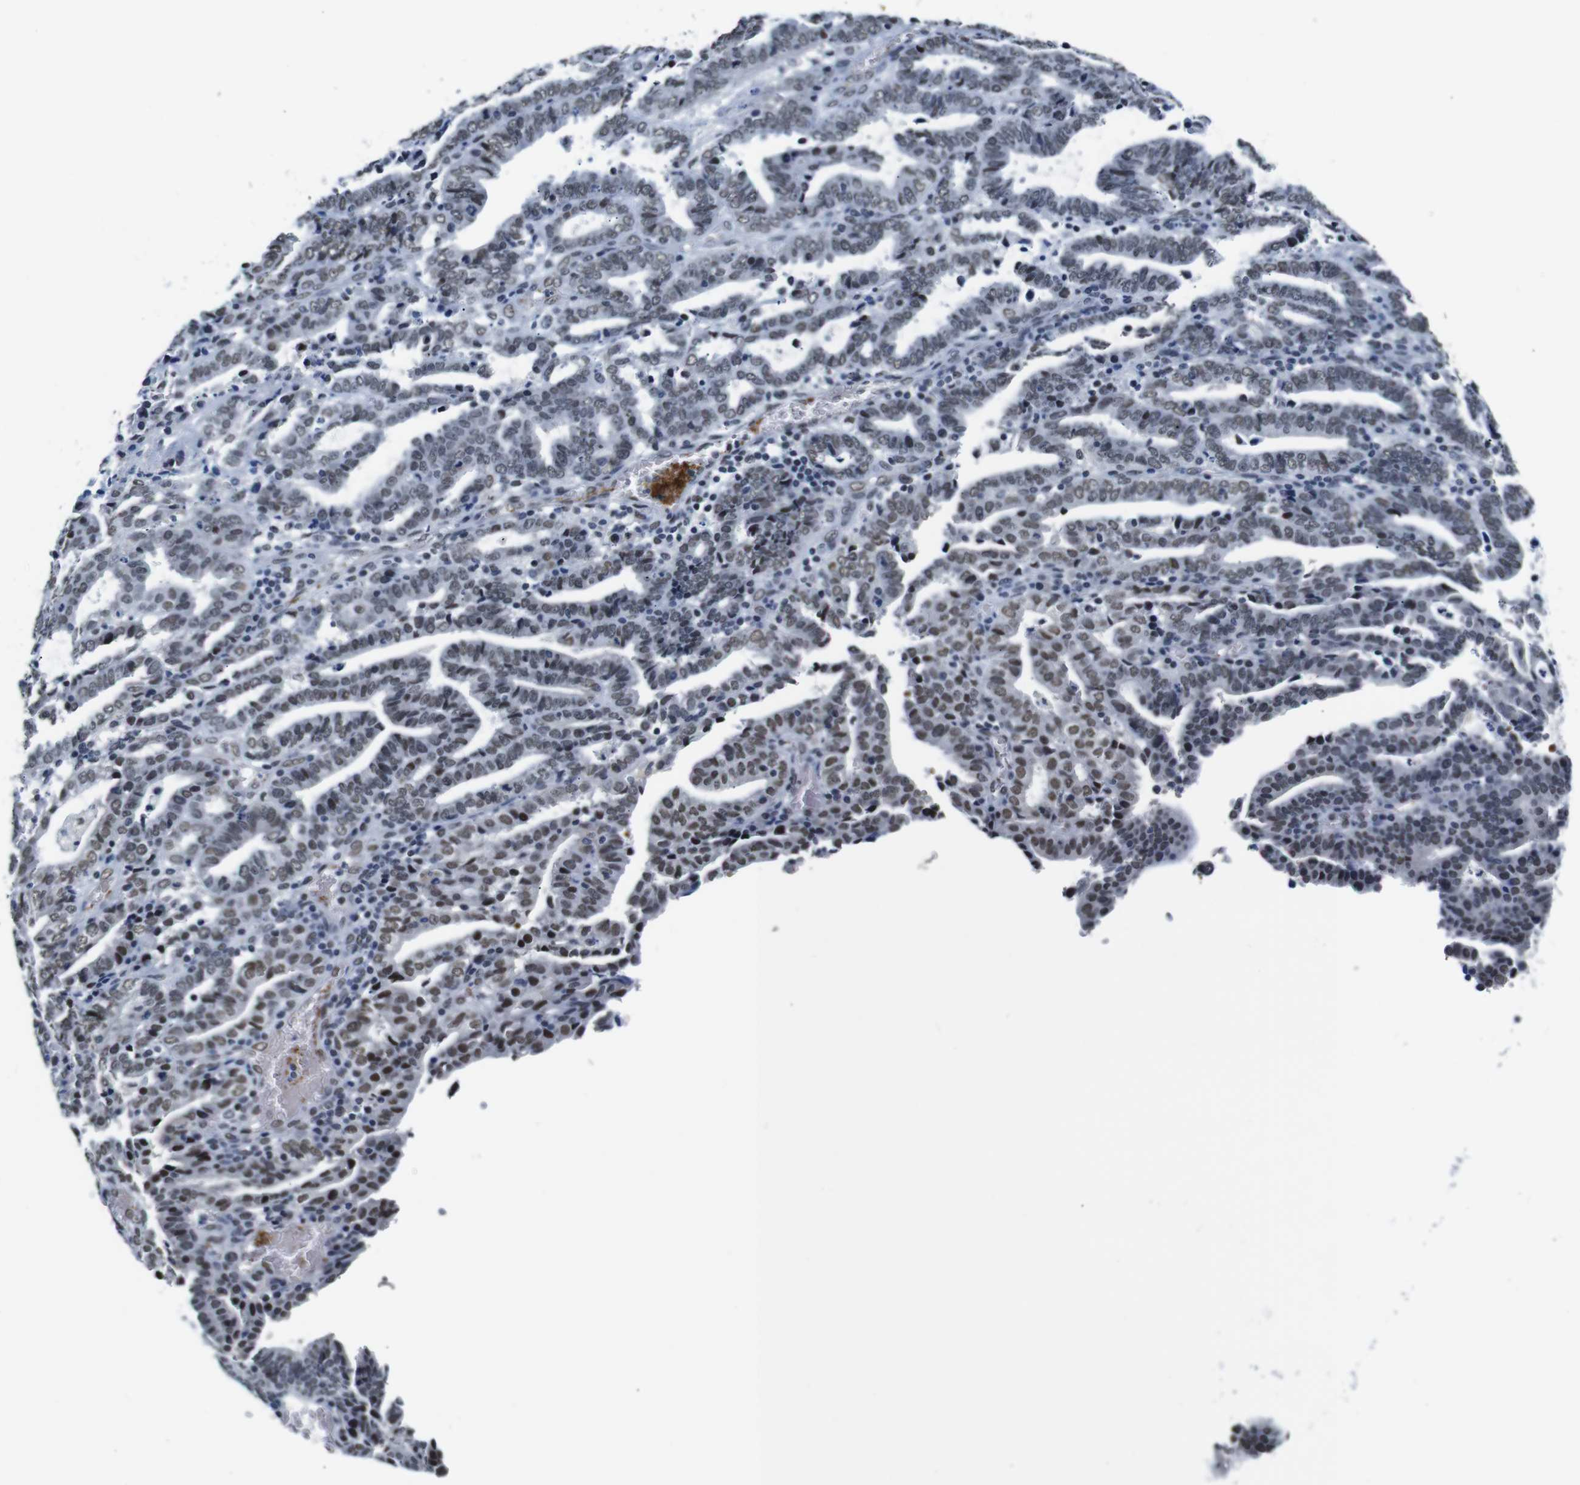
{"staining": {"intensity": "moderate", "quantity": "<25%", "location": "nuclear"}, "tissue": "endometrial cancer", "cell_type": "Tumor cells", "image_type": "cancer", "snomed": [{"axis": "morphology", "description": "Adenocarcinoma, NOS"}, {"axis": "topography", "description": "Uterus"}], "caption": "There is low levels of moderate nuclear expression in tumor cells of adenocarcinoma (endometrial), as demonstrated by immunohistochemical staining (brown color).", "gene": "ILDR2", "patient": {"sex": "female", "age": 83}}